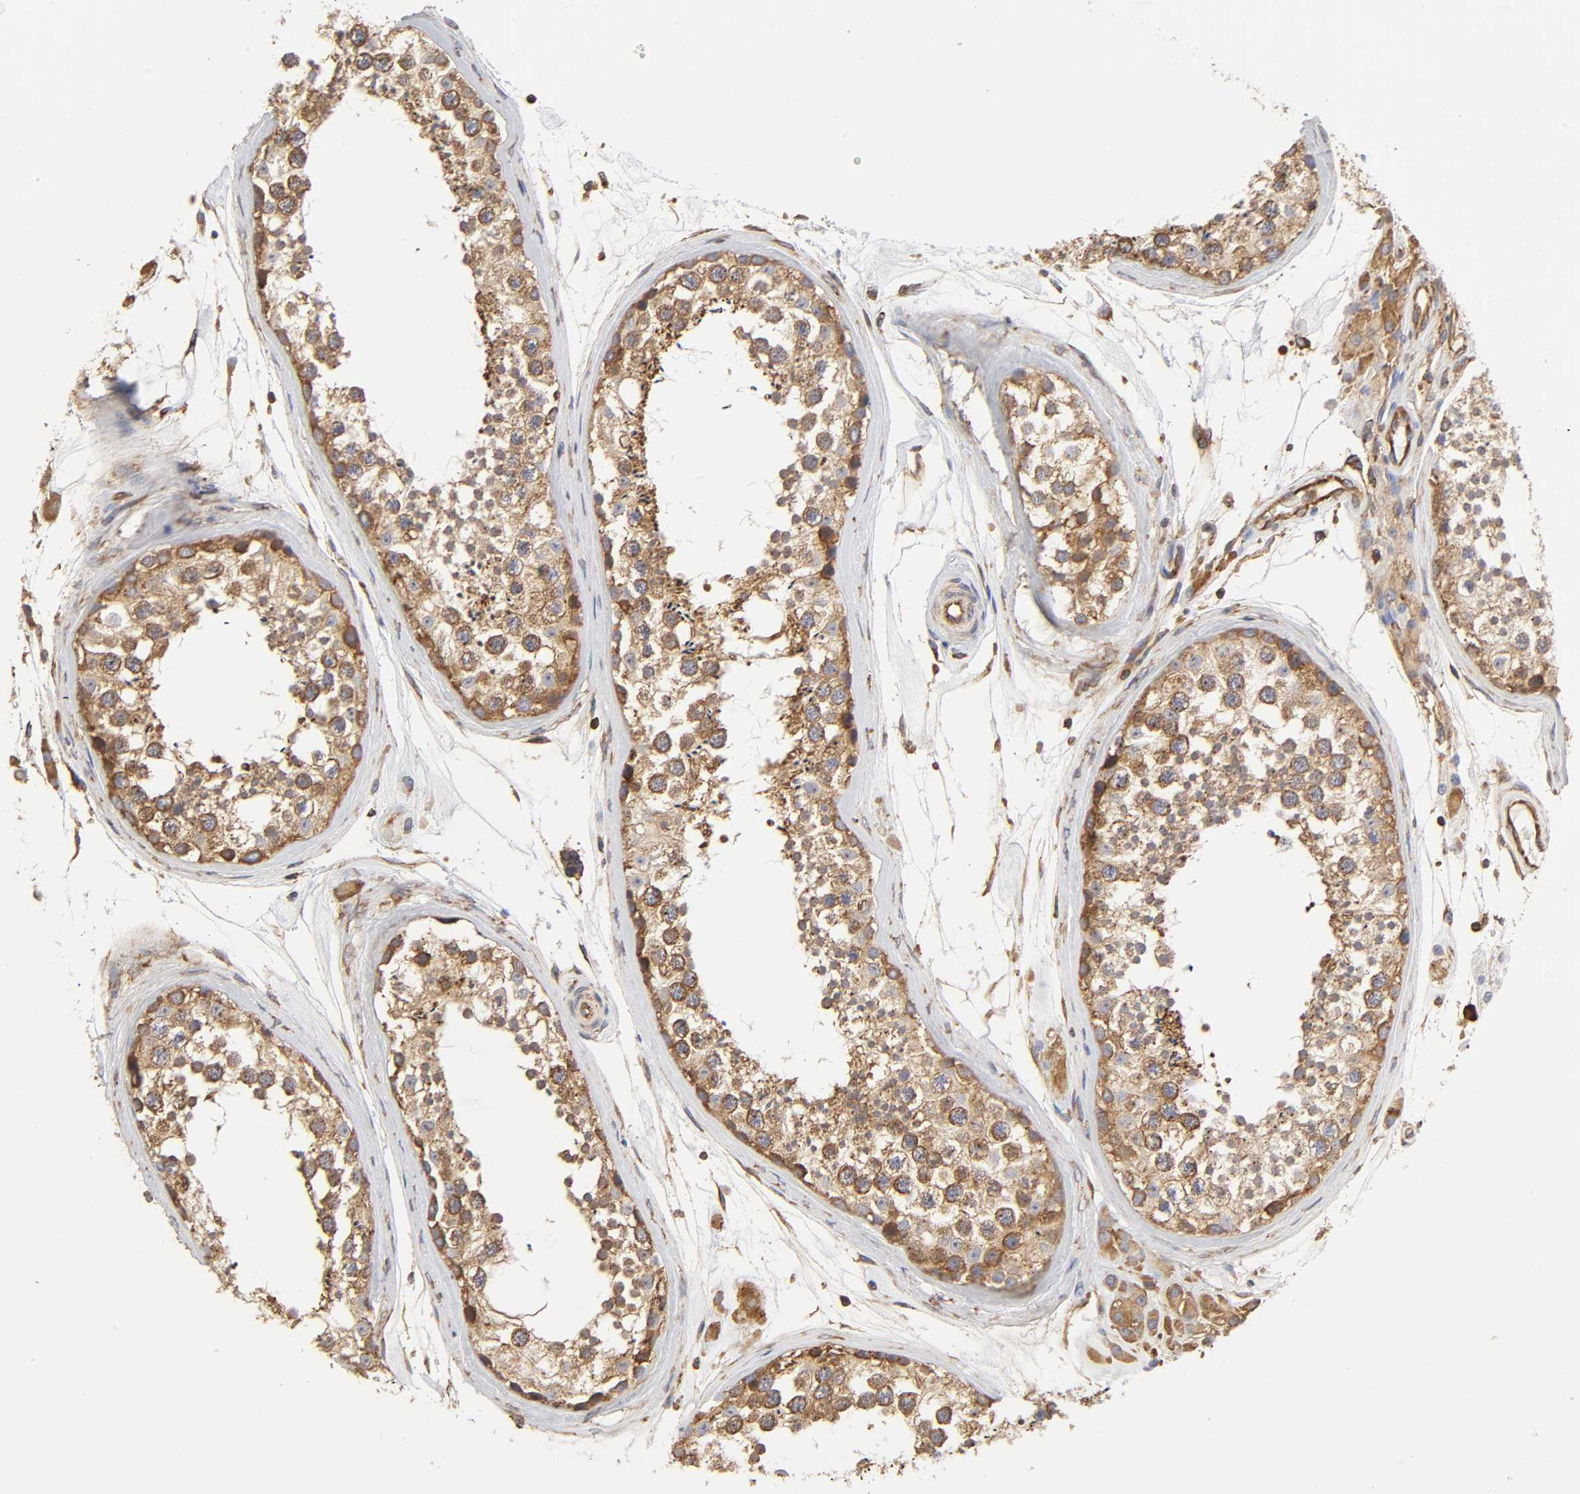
{"staining": {"intensity": "moderate", "quantity": ">75%", "location": "cytoplasmic/membranous"}, "tissue": "testis", "cell_type": "Cells in seminiferous ducts", "image_type": "normal", "snomed": [{"axis": "morphology", "description": "Normal tissue, NOS"}, {"axis": "topography", "description": "Testis"}], "caption": "This image demonstrates immunohistochemistry staining of normal testis, with medium moderate cytoplasmic/membranous expression in about >75% of cells in seminiferous ducts.", "gene": "RPL14", "patient": {"sex": "male", "age": 46}}